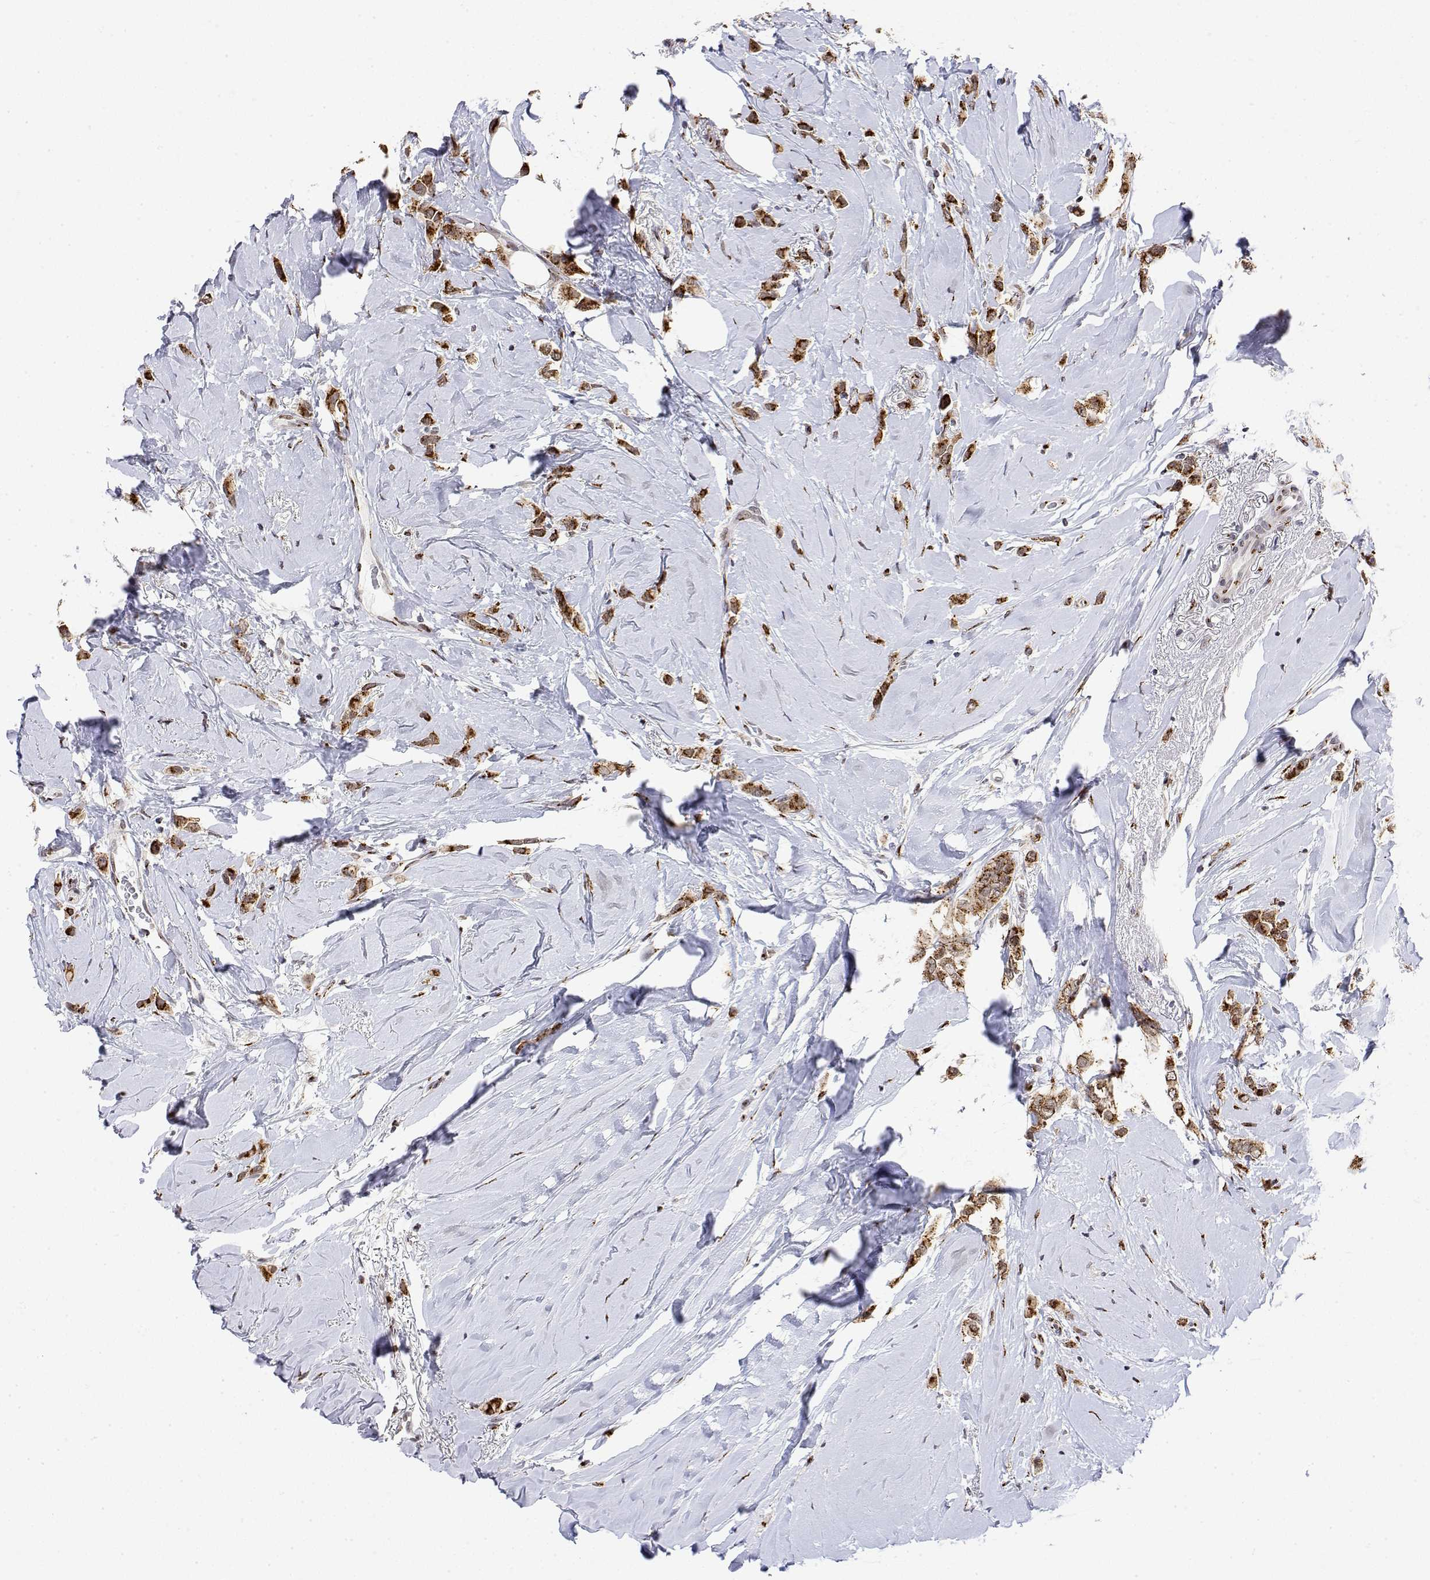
{"staining": {"intensity": "strong", "quantity": ">75%", "location": "cytoplasmic/membranous"}, "tissue": "breast cancer", "cell_type": "Tumor cells", "image_type": "cancer", "snomed": [{"axis": "morphology", "description": "Lobular carcinoma"}, {"axis": "topography", "description": "Breast"}], "caption": "Human lobular carcinoma (breast) stained with a brown dye reveals strong cytoplasmic/membranous positive staining in approximately >75% of tumor cells.", "gene": "YIPF3", "patient": {"sex": "female", "age": 66}}